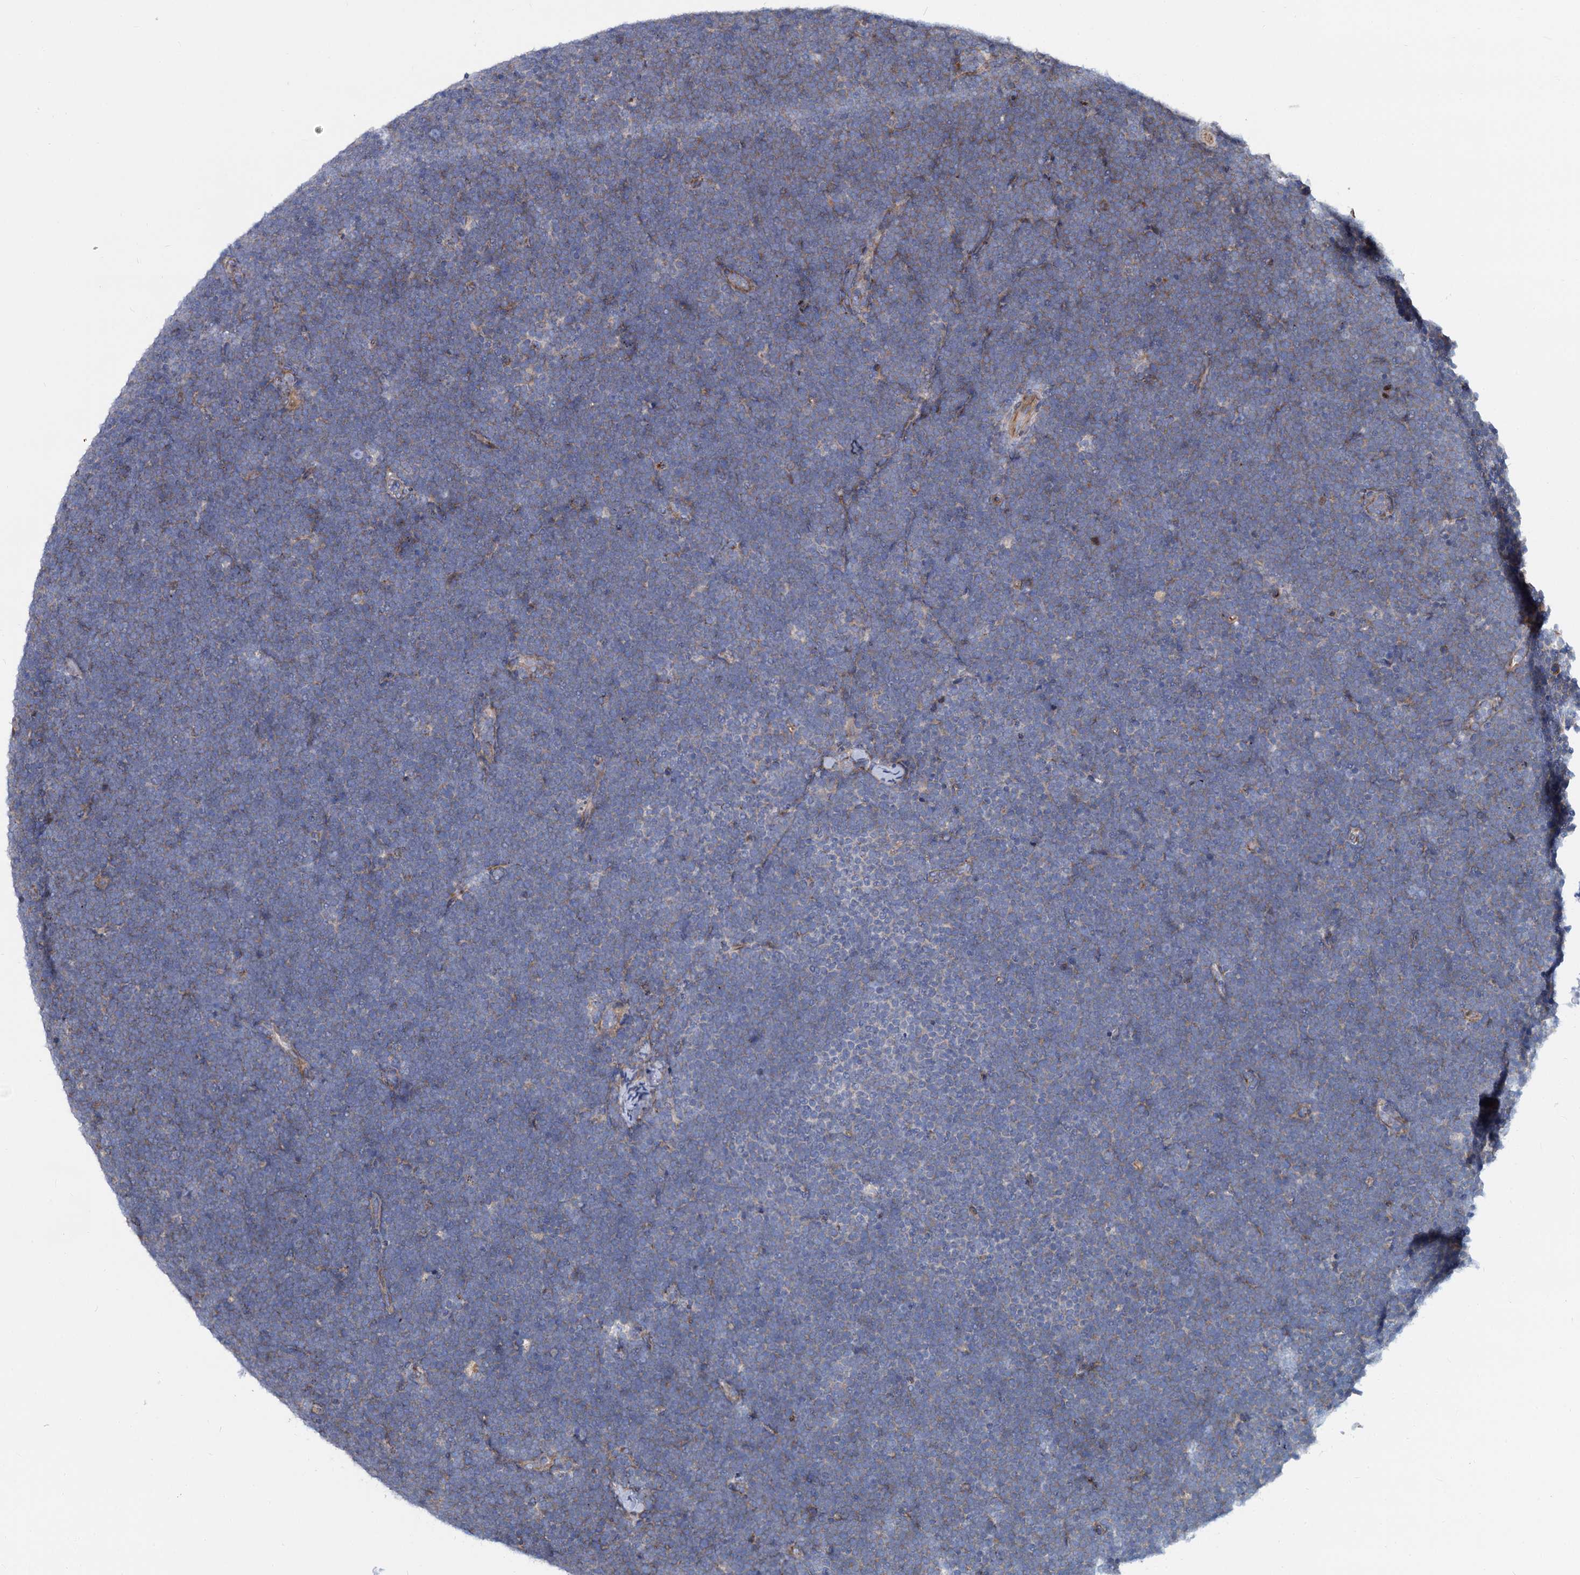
{"staining": {"intensity": "weak", "quantity": "25%-75%", "location": "cytoplasmic/membranous"}, "tissue": "lymphoma", "cell_type": "Tumor cells", "image_type": "cancer", "snomed": [{"axis": "morphology", "description": "Malignant lymphoma, non-Hodgkin's type, High grade"}, {"axis": "topography", "description": "Lymph node"}], "caption": "Protein expression analysis of human malignant lymphoma, non-Hodgkin's type (high-grade) reveals weak cytoplasmic/membranous expression in about 25%-75% of tumor cells.", "gene": "PSEN1", "patient": {"sex": "male", "age": 13}}